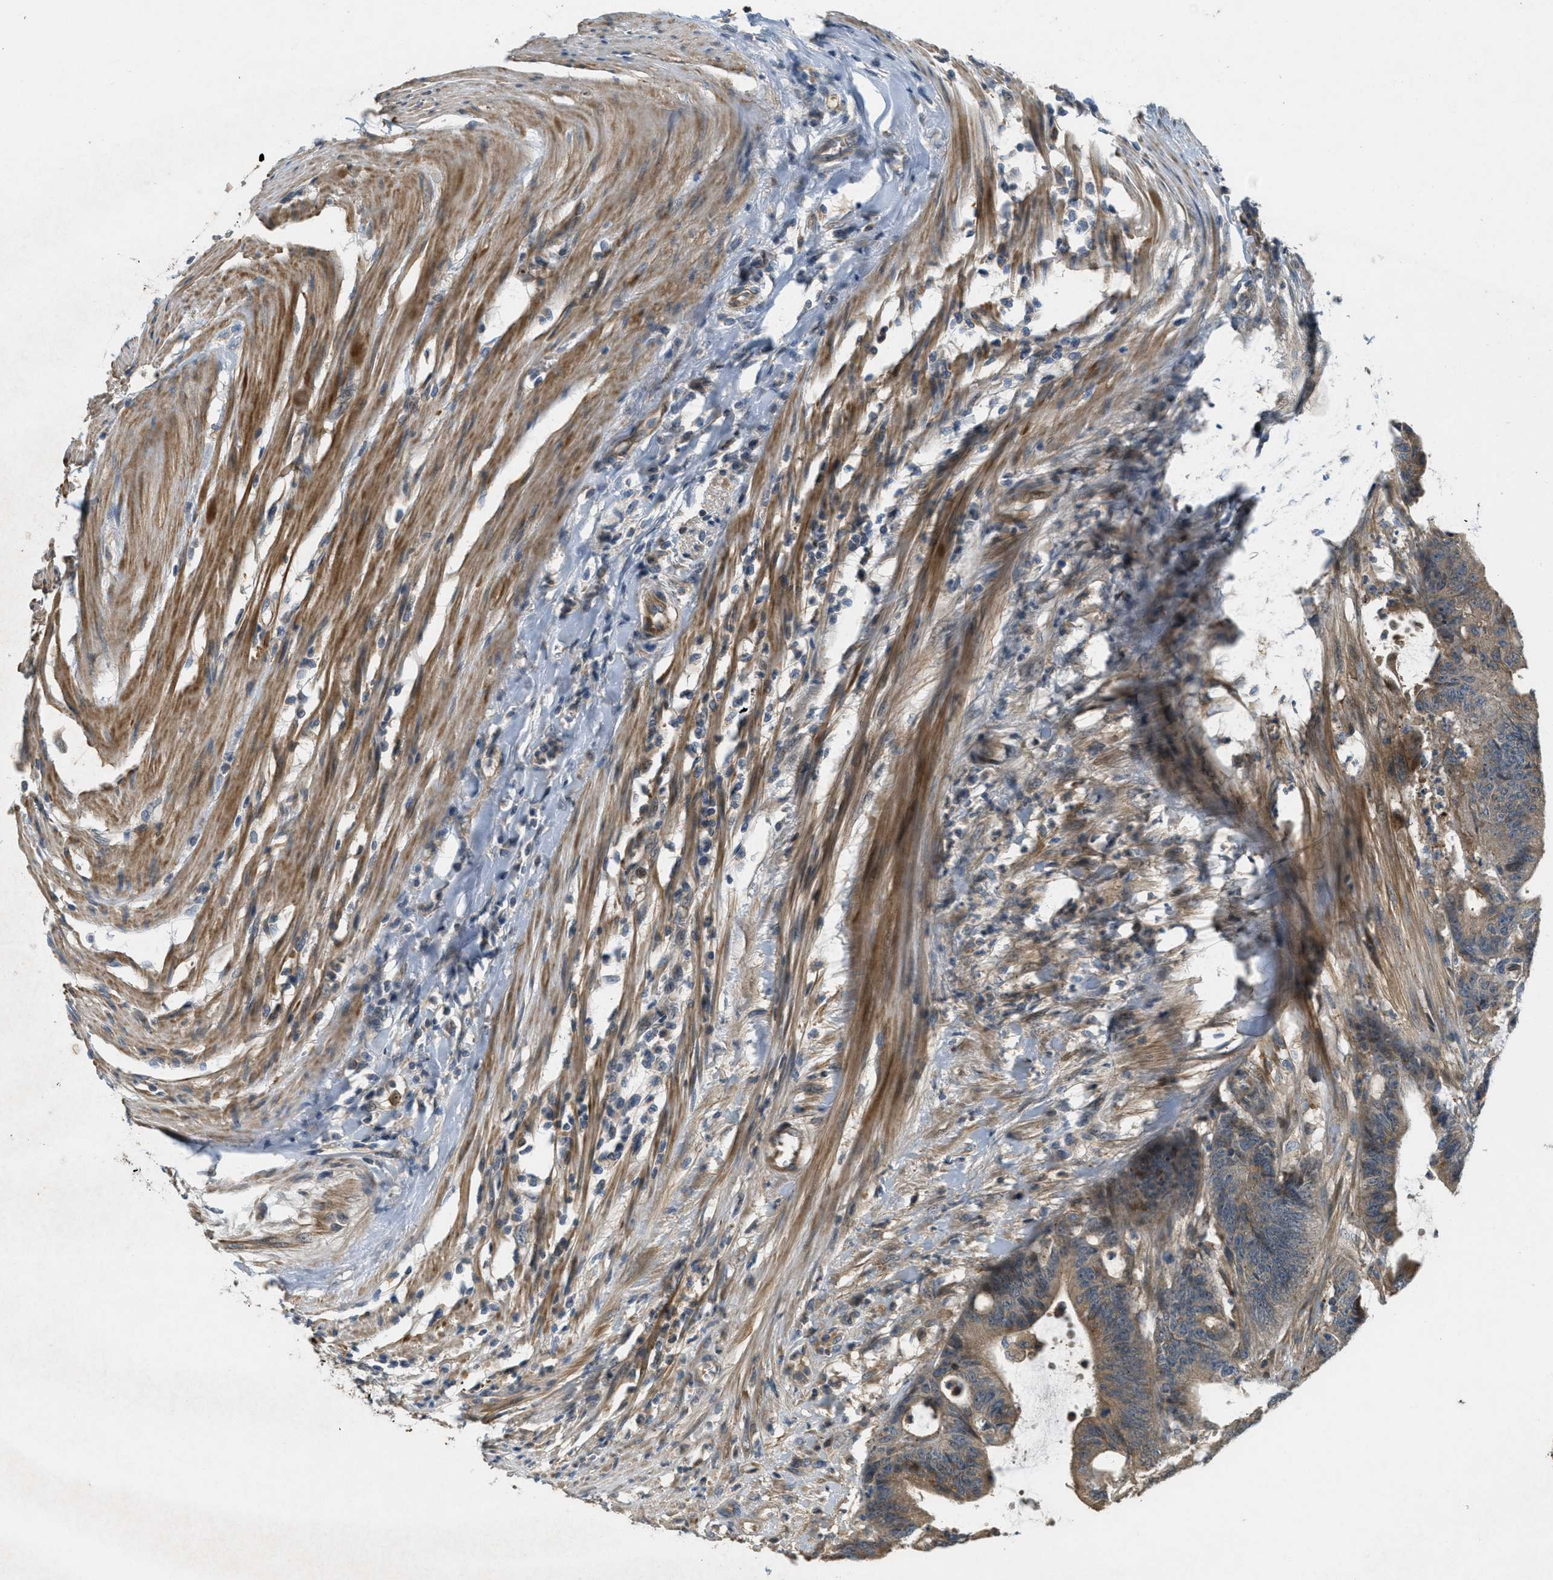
{"staining": {"intensity": "moderate", "quantity": "25%-75%", "location": "cytoplasmic/membranous"}, "tissue": "colorectal cancer", "cell_type": "Tumor cells", "image_type": "cancer", "snomed": [{"axis": "morphology", "description": "Adenocarcinoma, NOS"}, {"axis": "topography", "description": "Rectum"}], "caption": "Immunohistochemical staining of human colorectal cancer demonstrates moderate cytoplasmic/membranous protein positivity in about 25%-75% of tumor cells. (DAB (3,3'-diaminobenzidine) IHC, brown staining for protein, blue staining for nuclei).", "gene": "ADCY6", "patient": {"sex": "female", "age": 66}}